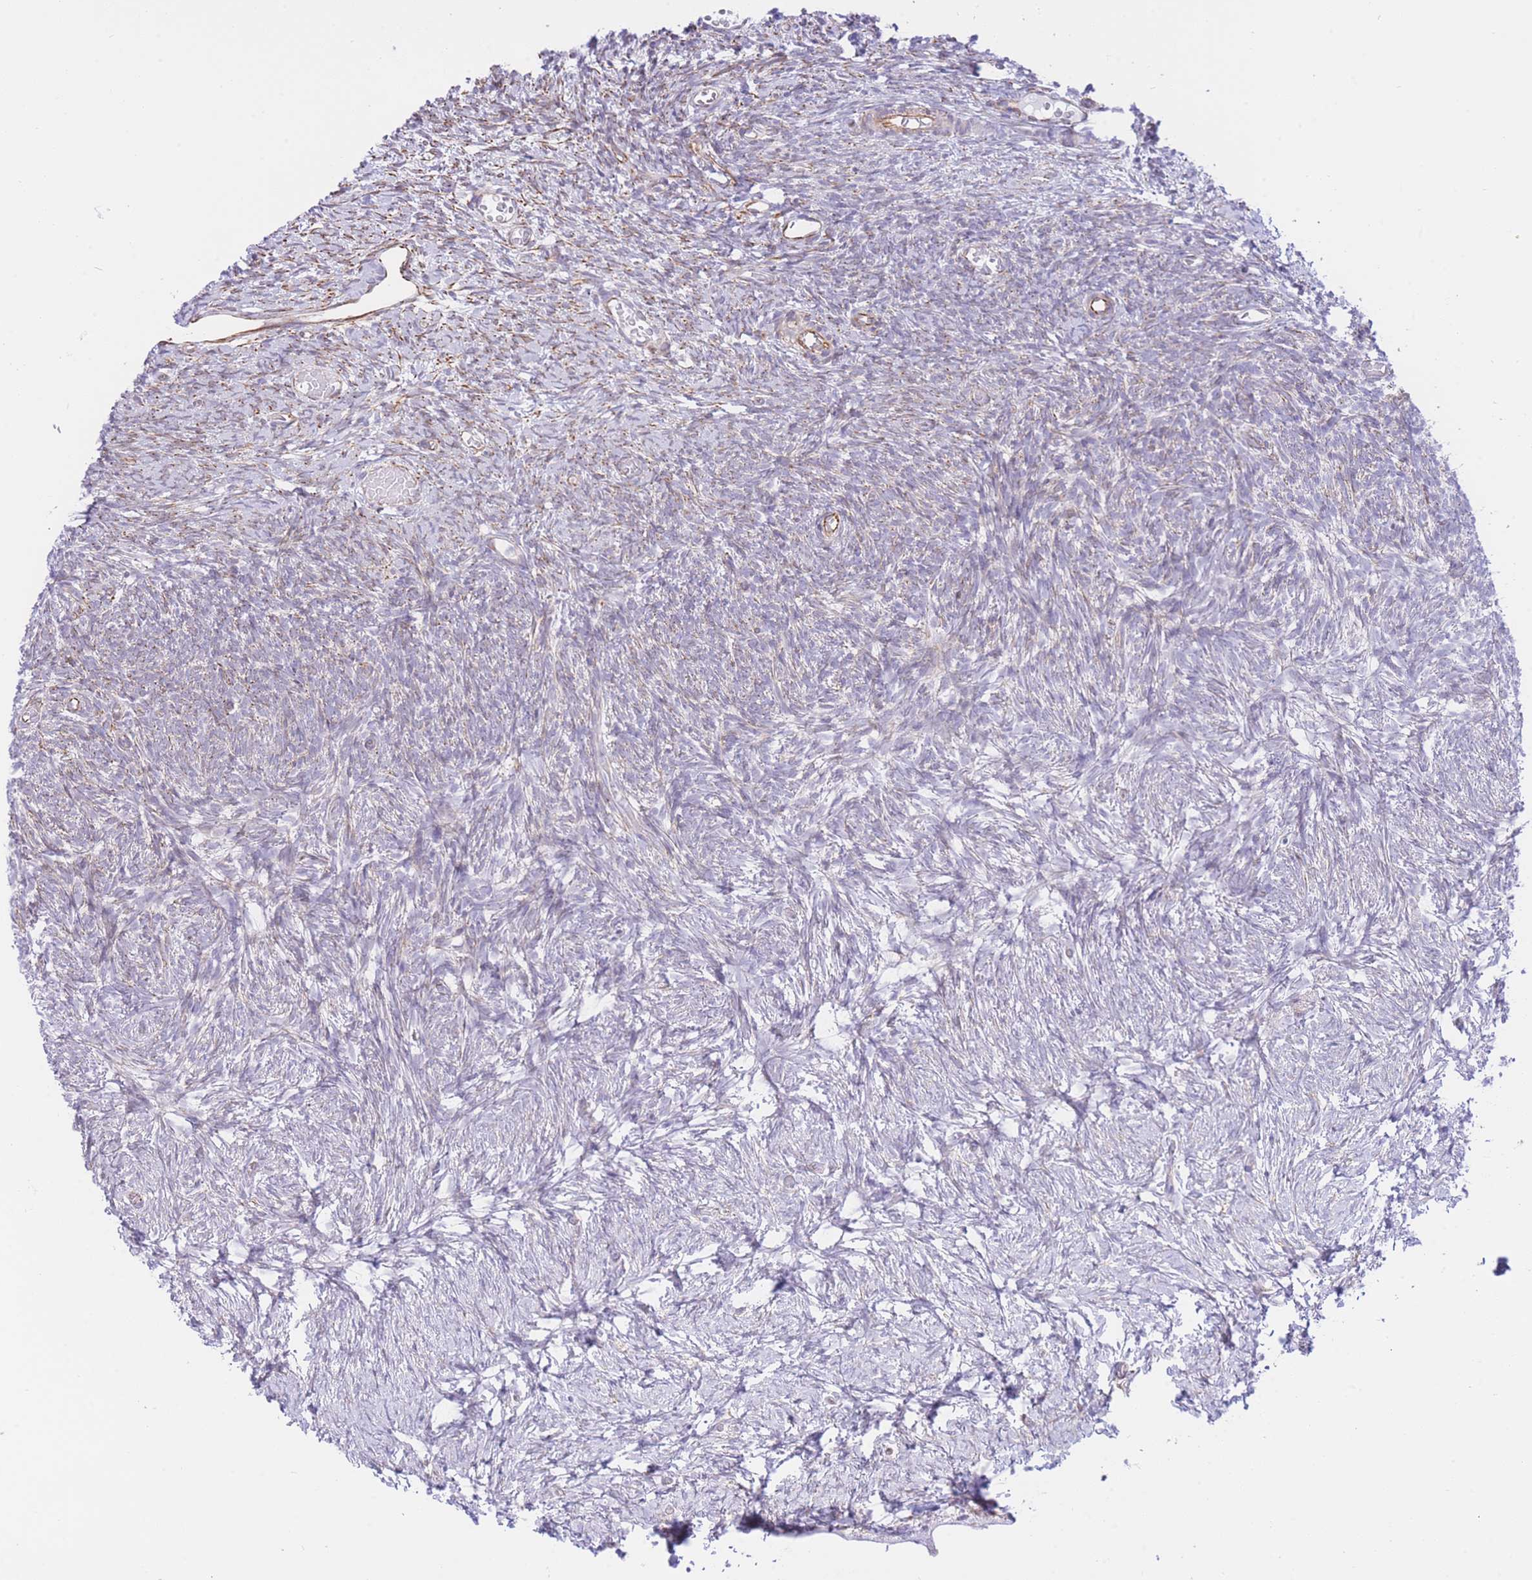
{"staining": {"intensity": "negative", "quantity": "none", "location": "none"}, "tissue": "ovary", "cell_type": "Ovarian stroma cells", "image_type": "normal", "snomed": [{"axis": "morphology", "description": "Normal tissue, NOS"}, {"axis": "topography", "description": "Ovary"}], "caption": "This is an immunohistochemistry histopathology image of benign ovary. There is no staining in ovarian stroma cells.", "gene": "PSG11", "patient": {"sex": "female", "age": 39}}